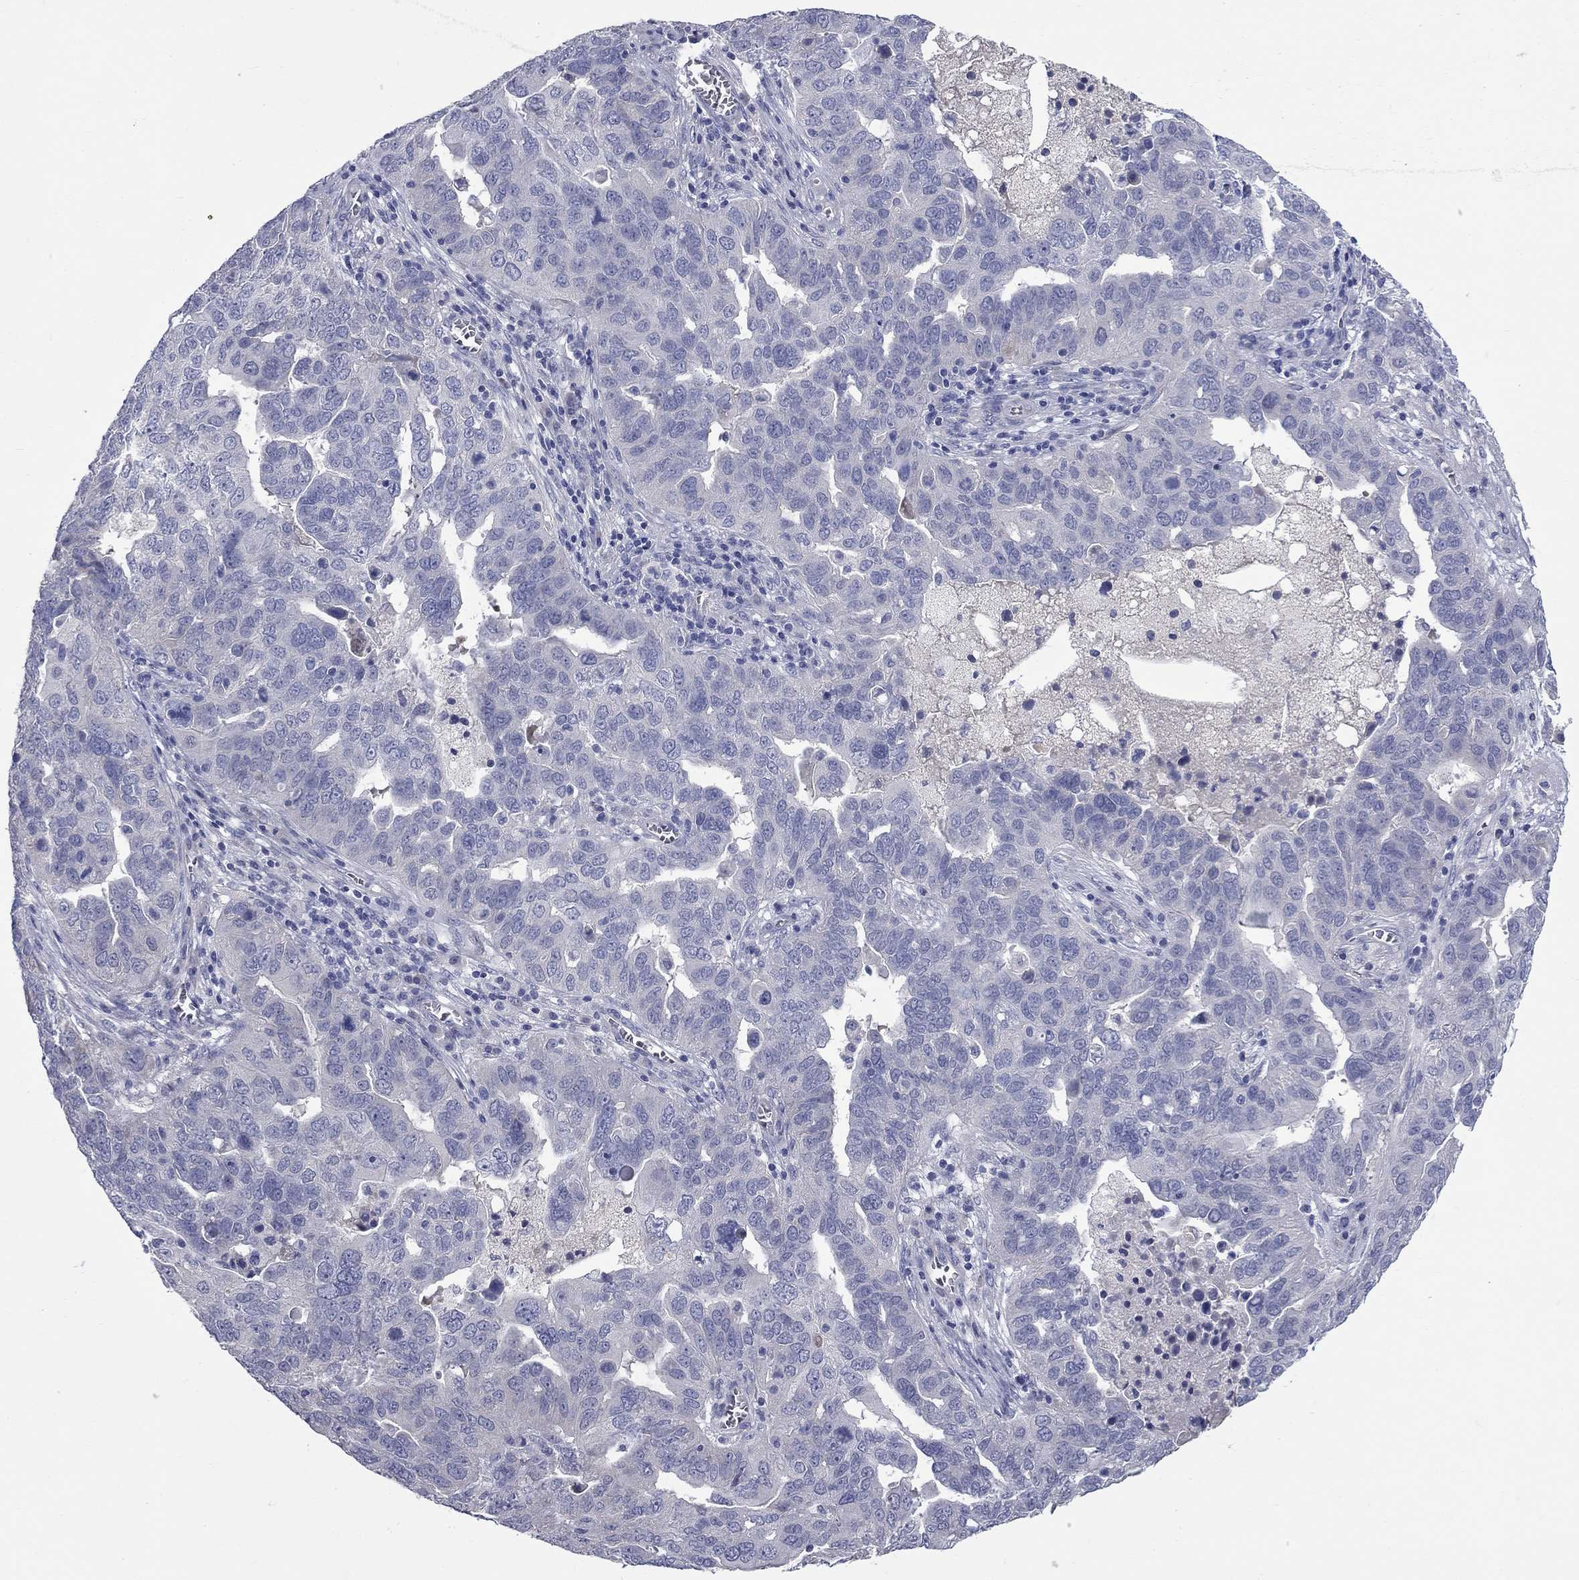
{"staining": {"intensity": "negative", "quantity": "none", "location": "none"}, "tissue": "ovarian cancer", "cell_type": "Tumor cells", "image_type": "cancer", "snomed": [{"axis": "morphology", "description": "Carcinoma, endometroid"}, {"axis": "topography", "description": "Soft tissue"}, {"axis": "topography", "description": "Ovary"}], "caption": "Immunohistochemistry image of neoplastic tissue: ovarian endometroid carcinoma stained with DAB (3,3'-diaminobenzidine) reveals no significant protein positivity in tumor cells.", "gene": "UNC119B", "patient": {"sex": "female", "age": 52}}